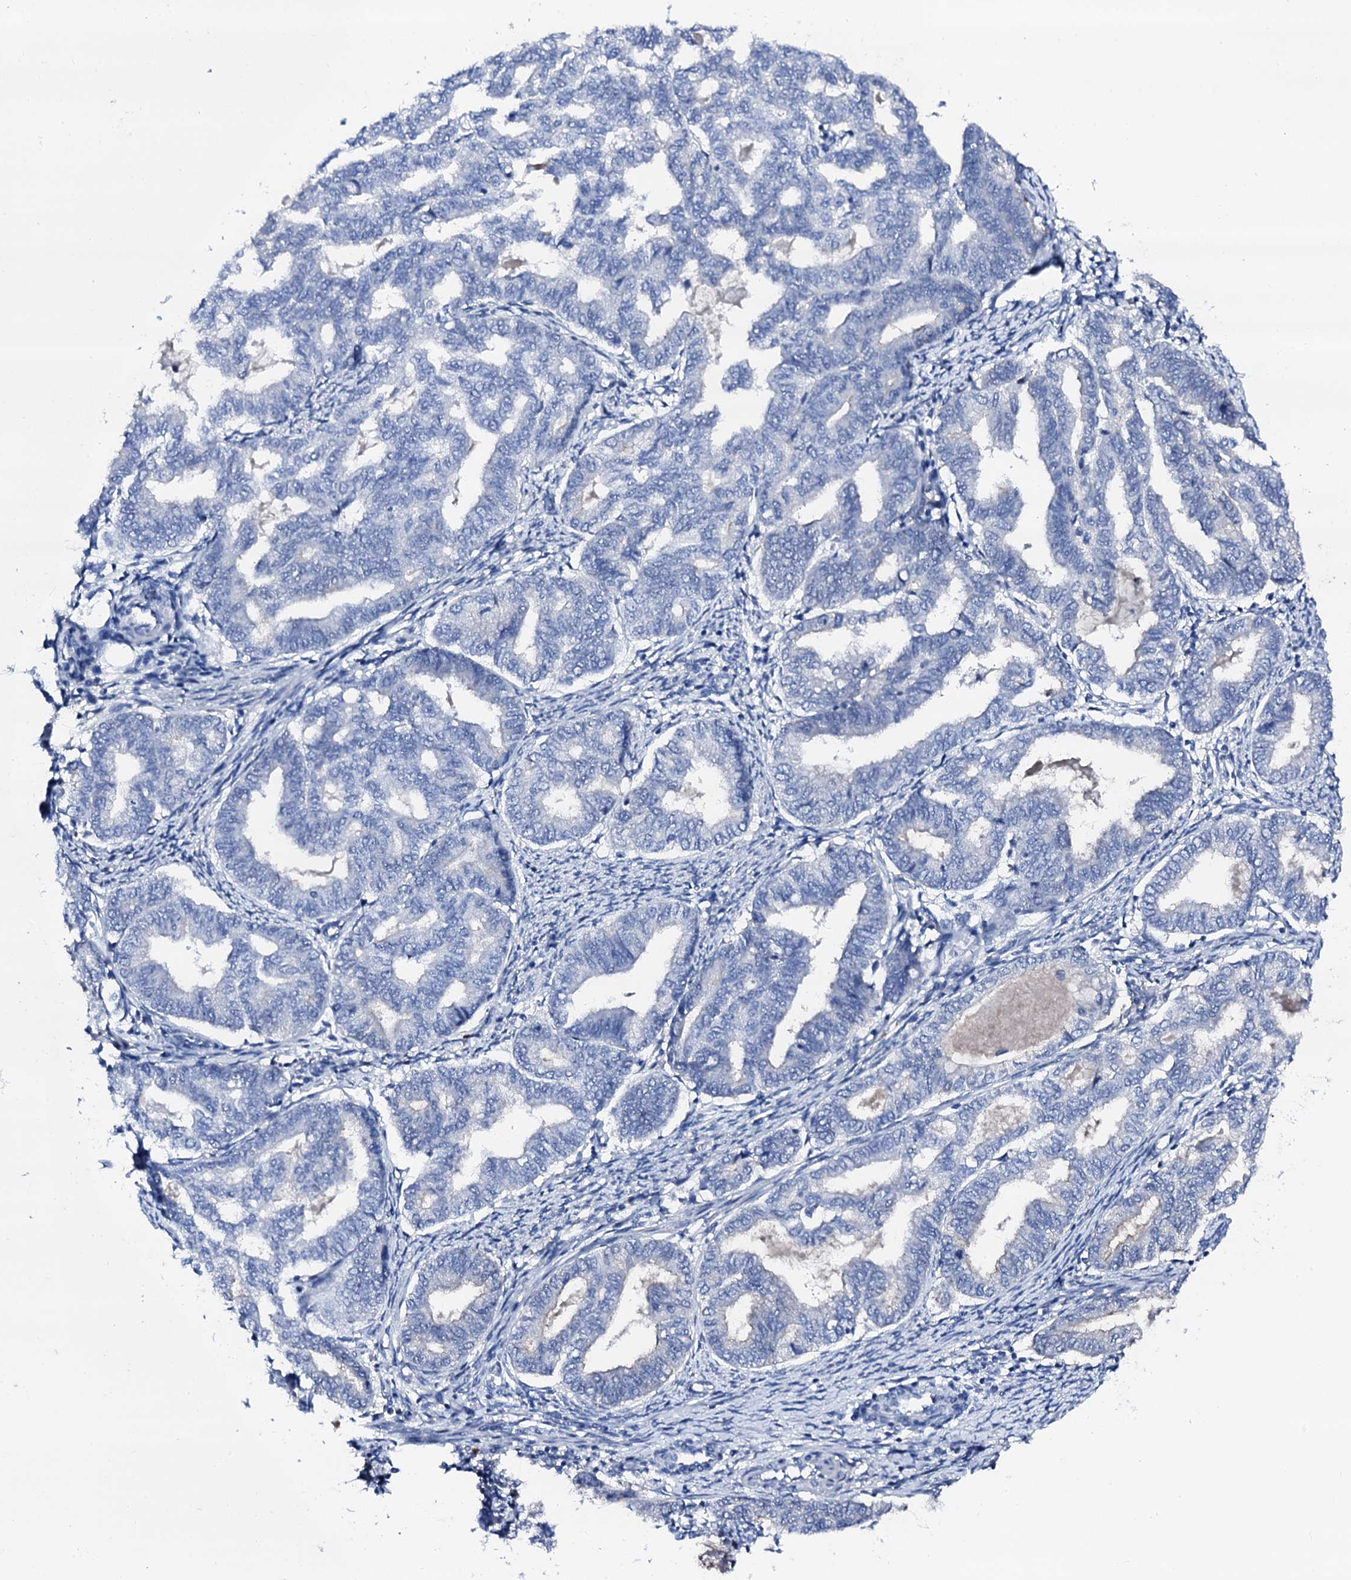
{"staining": {"intensity": "negative", "quantity": "none", "location": "none"}, "tissue": "endometrial cancer", "cell_type": "Tumor cells", "image_type": "cancer", "snomed": [{"axis": "morphology", "description": "Adenocarcinoma, NOS"}, {"axis": "topography", "description": "Endometrium"}], "caption": "Tumor cells show no significant protein expression in endometrial cancer (adenocarcinoma).", "gene": "TRAFD1", "patient": {"sex": "female", "age": 79}}